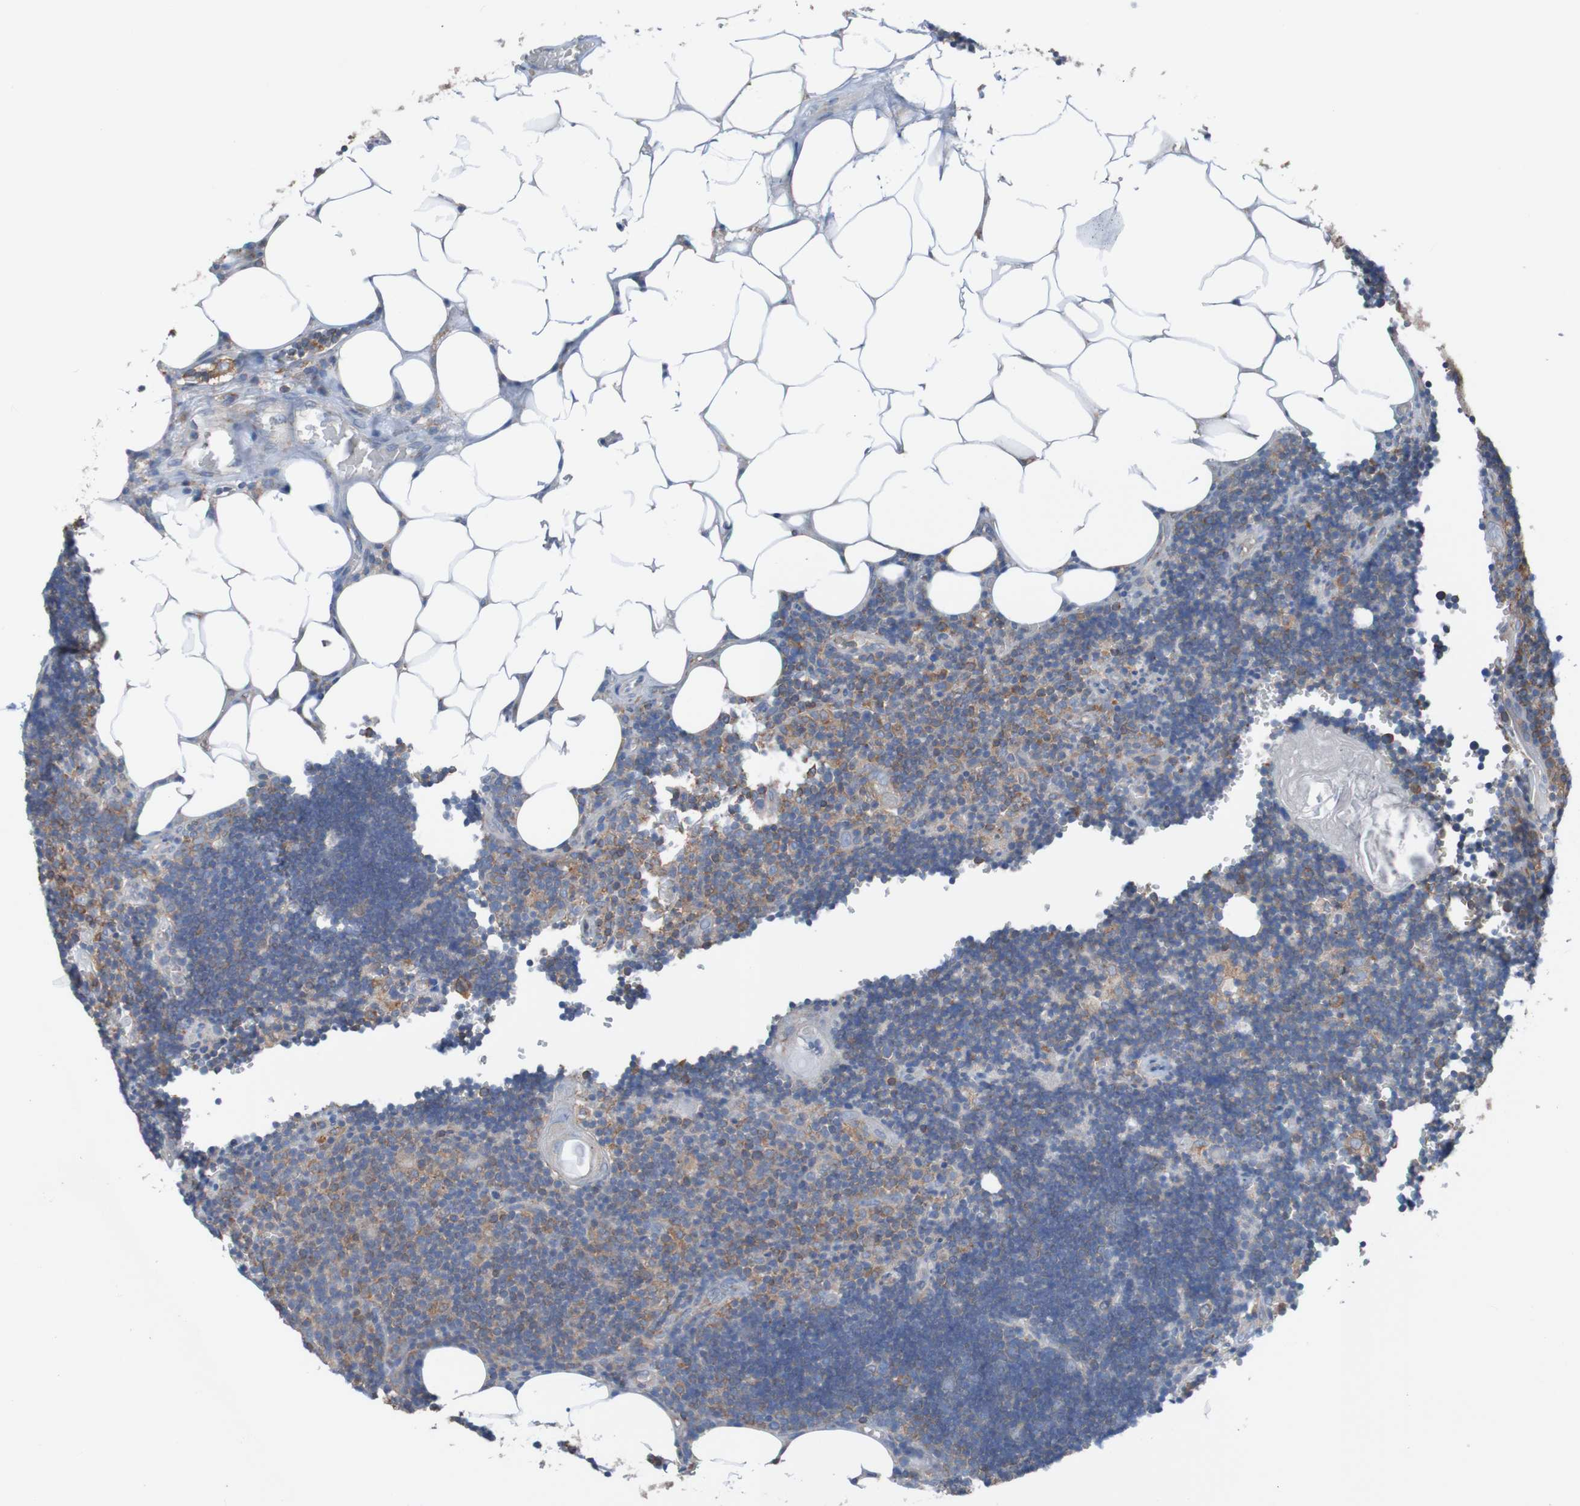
{"staining": {"intensity": "moderate", "quantity": ">75%", "location": "cytoplasmic/membranous"}, "tissue": "lymph node", "cell_type": "Germinal center cells", "image_type": "normal", "snomed": [{"axis": "morphology", "description": "Normal tissue, NOS"}, {"axis": "topography", "description": "Lymph node"}], "caption": "Moderate cytoplasmic/membranous protein positivity is appreciated in approximately >75% of germinal center cells in lymph node.", "gene": "MINAR1", "patient": {"sex": "male", "age": 33}}